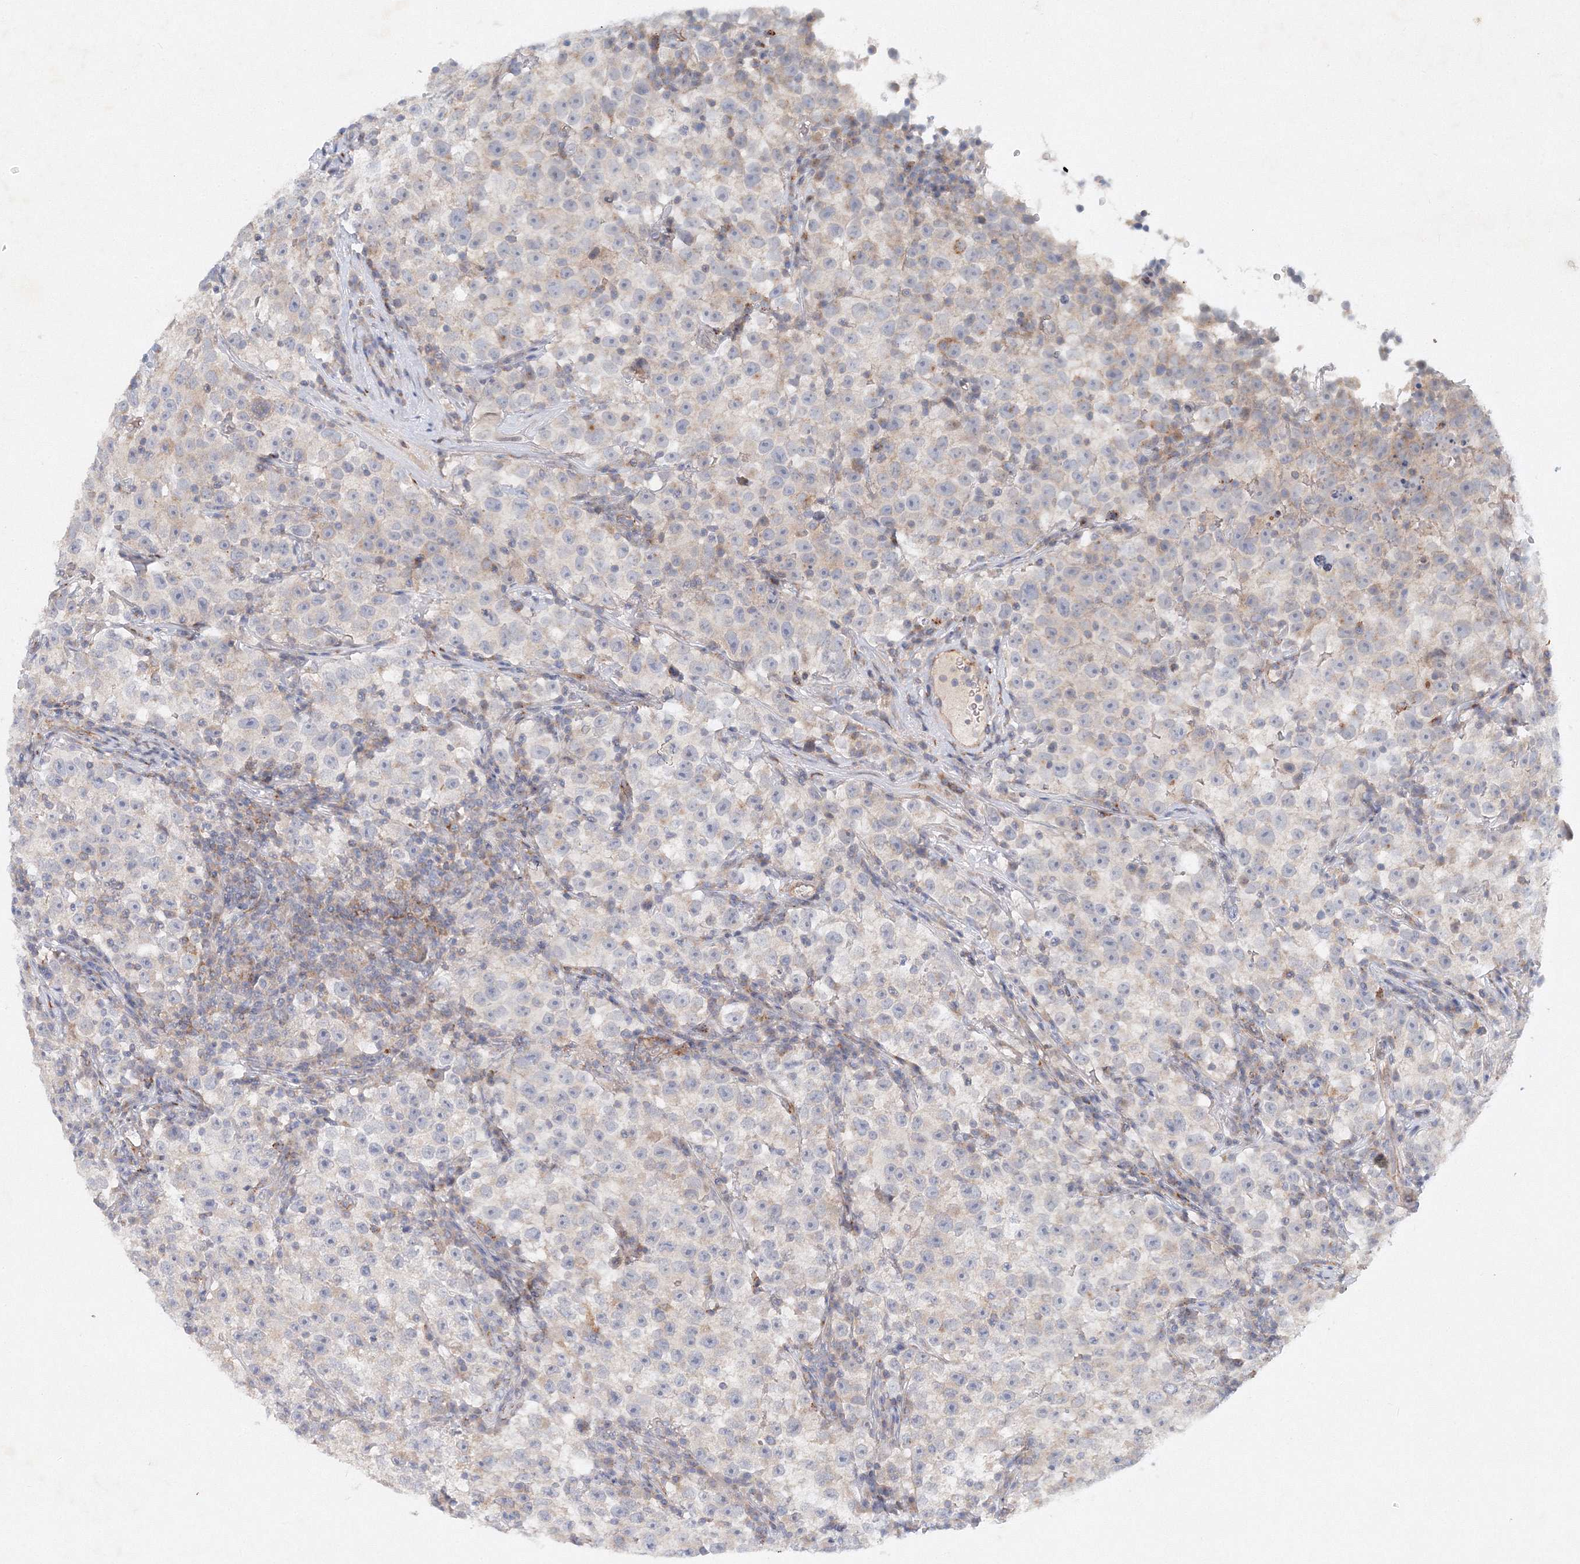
{"staining": {"intensity": "negative", "quantity": "none", "location": "none"}, "tissue": "testis cancer", "cell_type": "Tumor cells", "image_type": "cancer", "snomed": [{"axis": "morphology", "description": "Seminoma, NOS"}, {"axis": "topography", "description": "Testis"}], "caption": "An immunohistochemistry (IHC) histopathology image of testis cancer is shown. There is no staining in tumor cells of testis cancer. (Brightfield microscopy of DAB (3,3'-diaminobenzidine) IHC at high magnification).", "gene": "SH3BP5", "patient": {"sex": "male", "age": 22}}